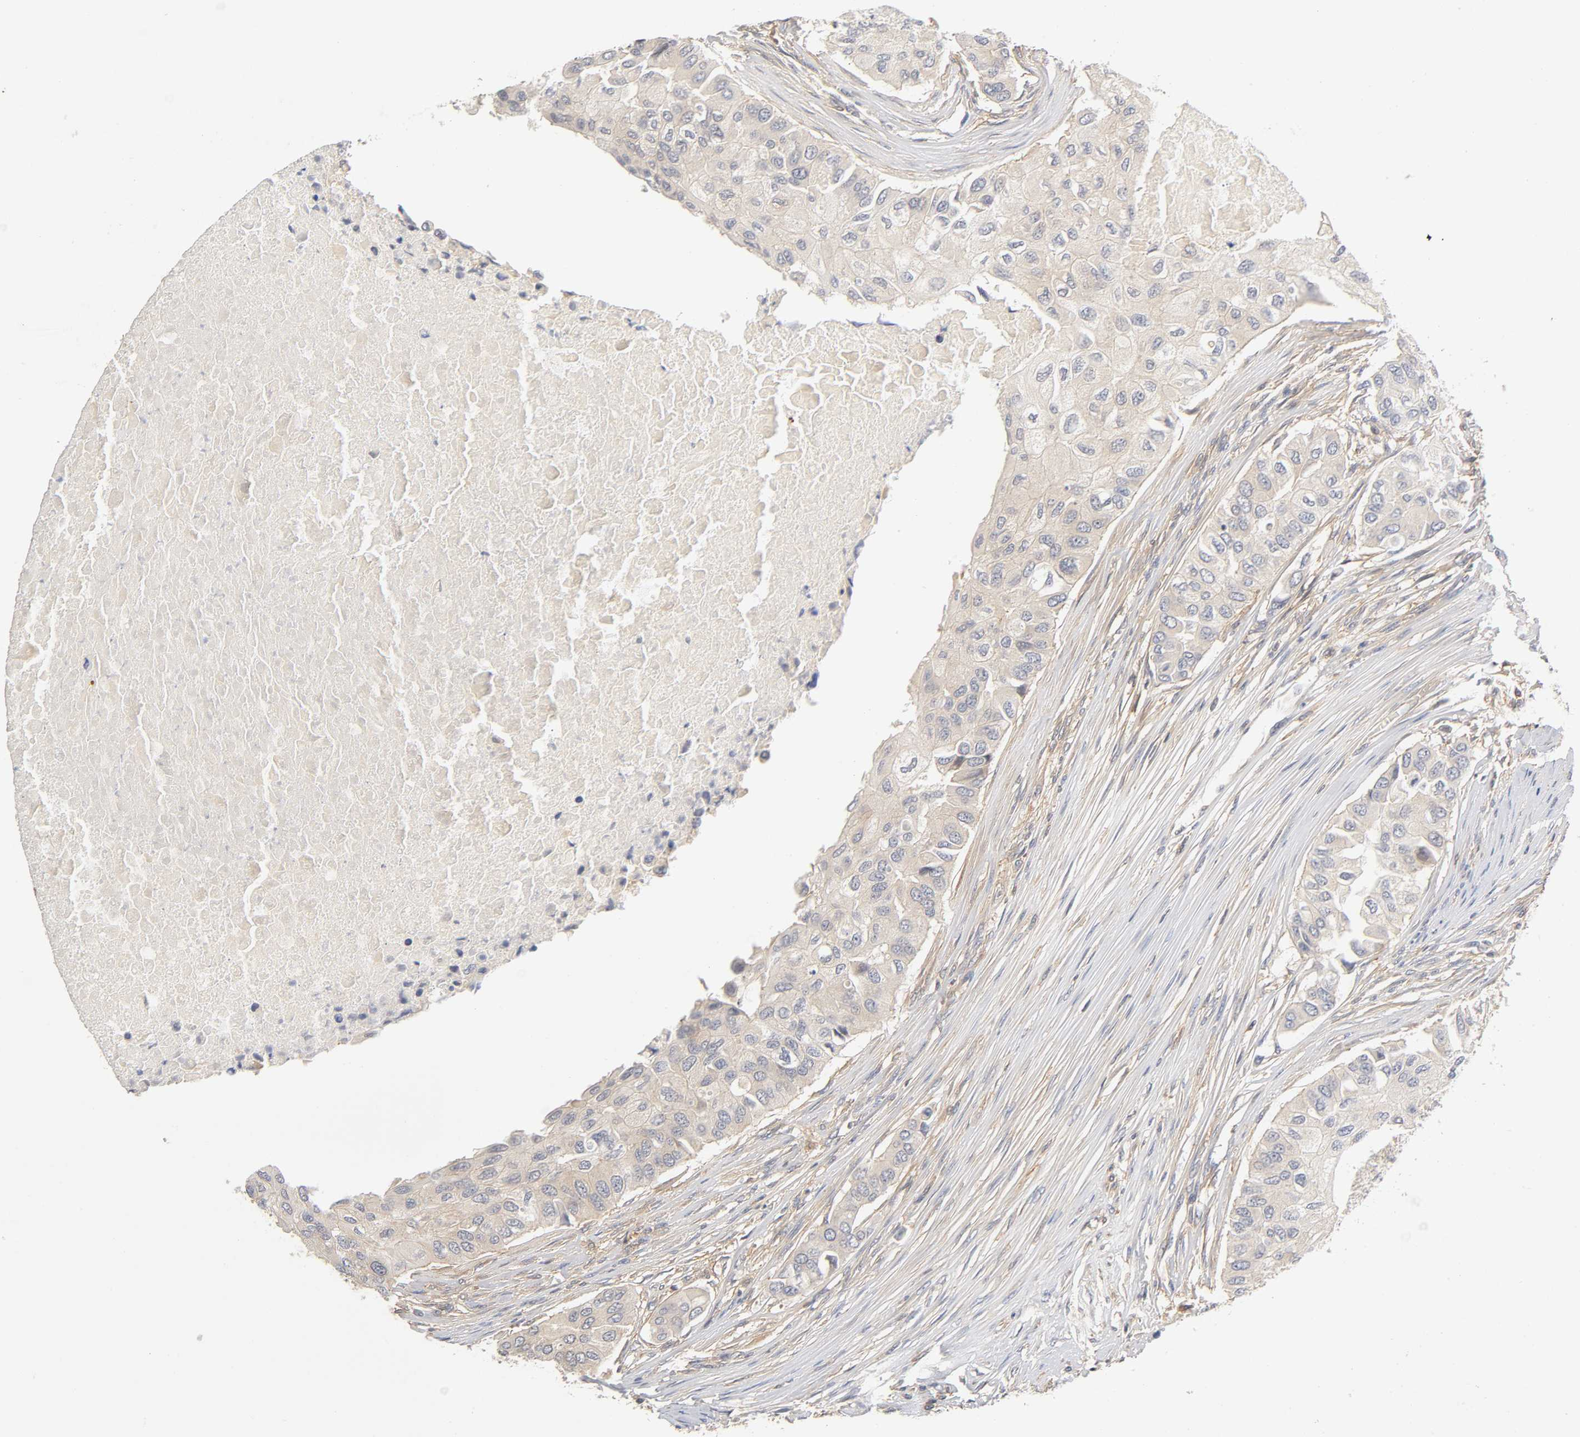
{"staining": {"intensity": "weak", "quantity": "25%-75%", "location": "cytoplasmic/membranous"}, "tissue": "breast cancer", "cell_type": "Tumor cells", "image_type": "cancer", "snomed": [{"axis": "morphology", "description": "Normal tissue, NOS"}, {"axis": "morphology", "description": "Duct carcinoma"}, {"axis": "topography", "description": "Breast"}], "caption": "Intraductal carcinoma (breast) stained with immunohistochemistry (IHC) demonstrates weak cytoplasmic/membranous positivity in approximately 25%-75% of tumor cells.", "gene": "ACTR2", "patient": {"sex": "female", "age": 49}}